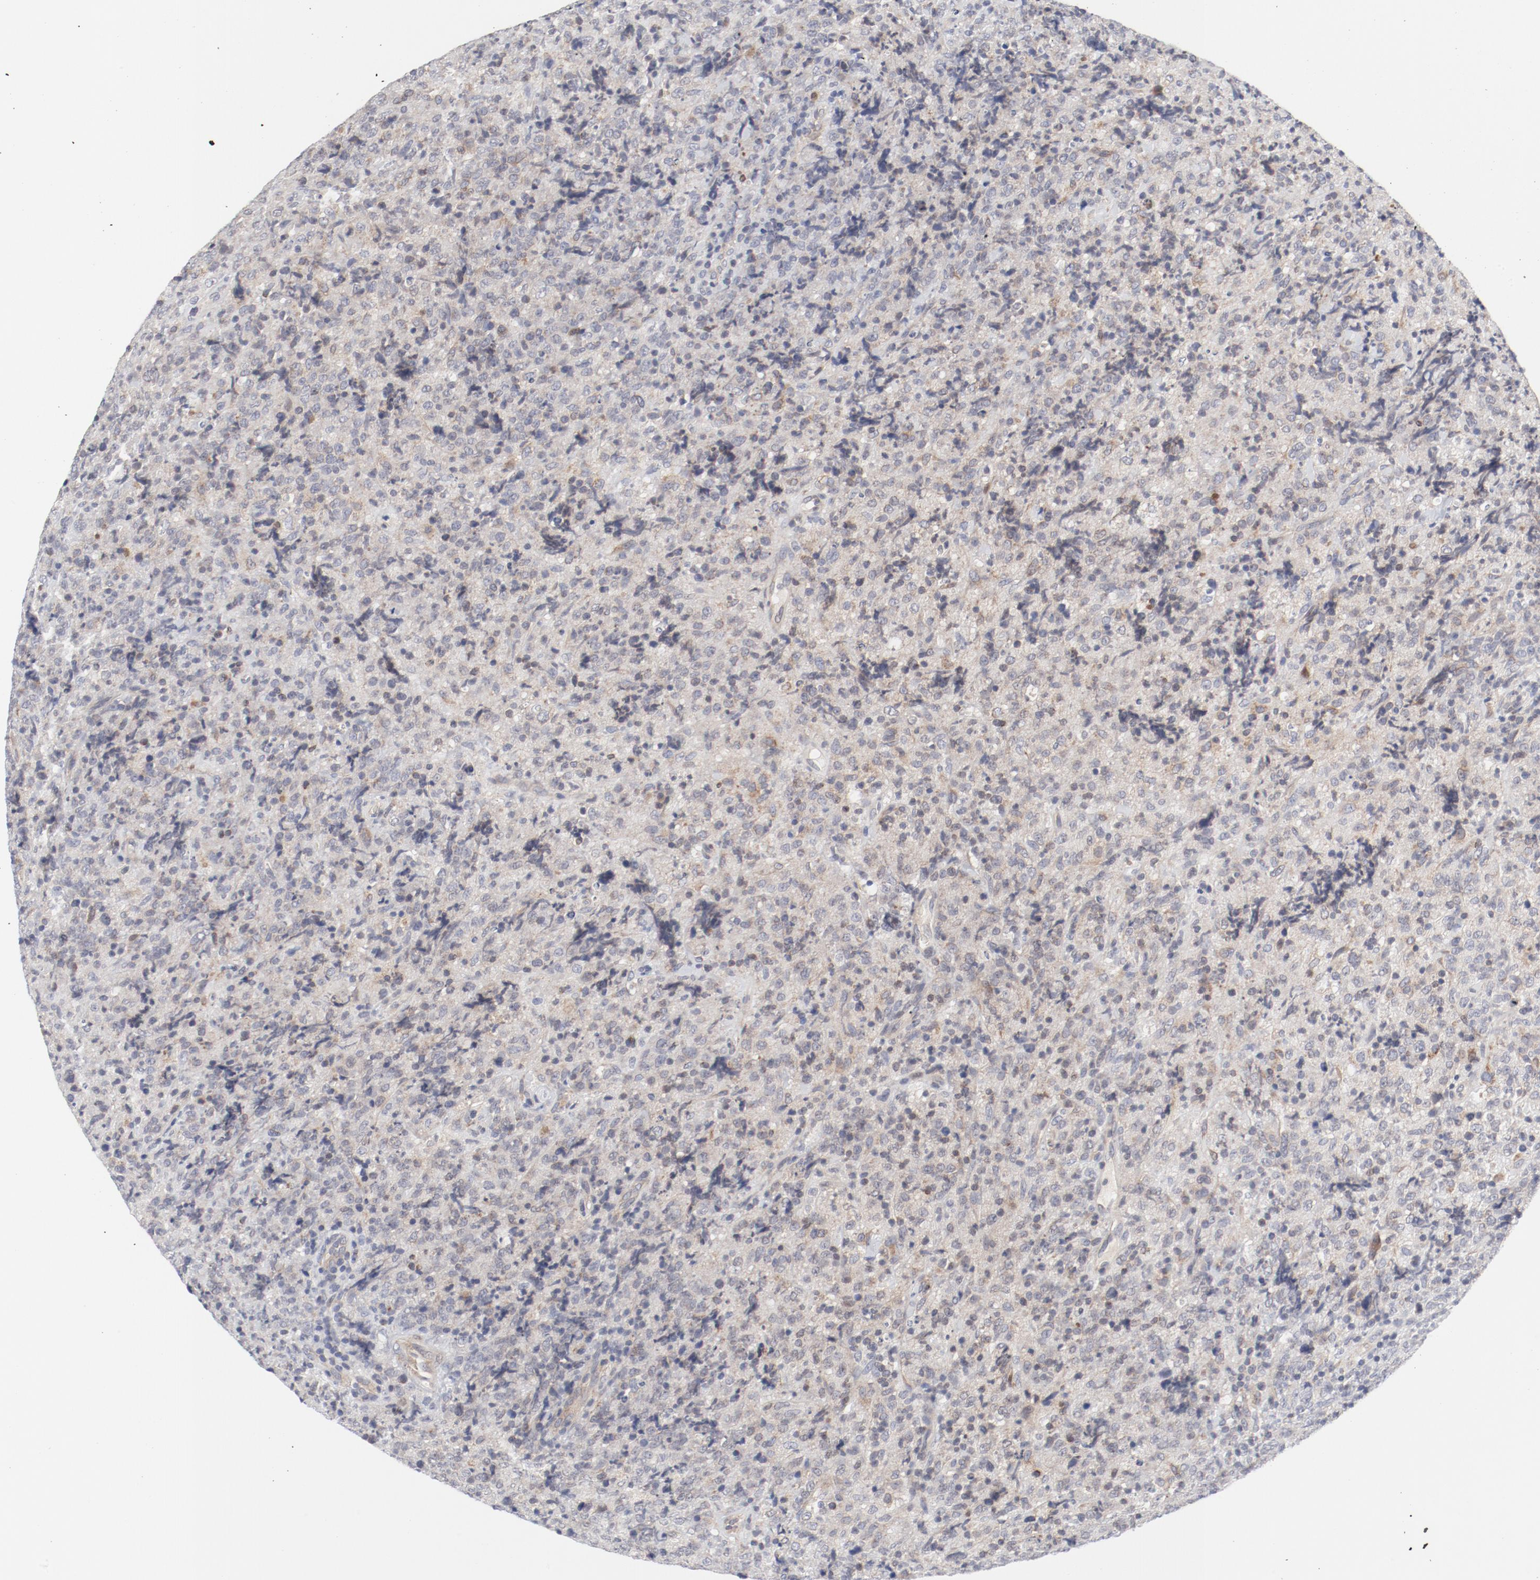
{"staining": {"intensity": "weak", "quantity": "25%-75%", "location": "cytoplasmic/membranous"}, "tissue": "lymphoma", "cell_type": "Tumor cells", "image_type": "cancer", "snomed": [{"axis": "morphology", "description": "Malignant lymphoma, non-Hodgkin's type, High grade"}, {"axis": "topography", "description": "Tonsil"}], "caption": "Brown immunohistochemical staining in high-grade malignant lymphoma, non-Hodgkin's type displays weak cytoplasmic/membranous expression in about 25%-75% of tumor cells.", "gene": "BAD", "patient": {"sex": "female", "age": 36}}